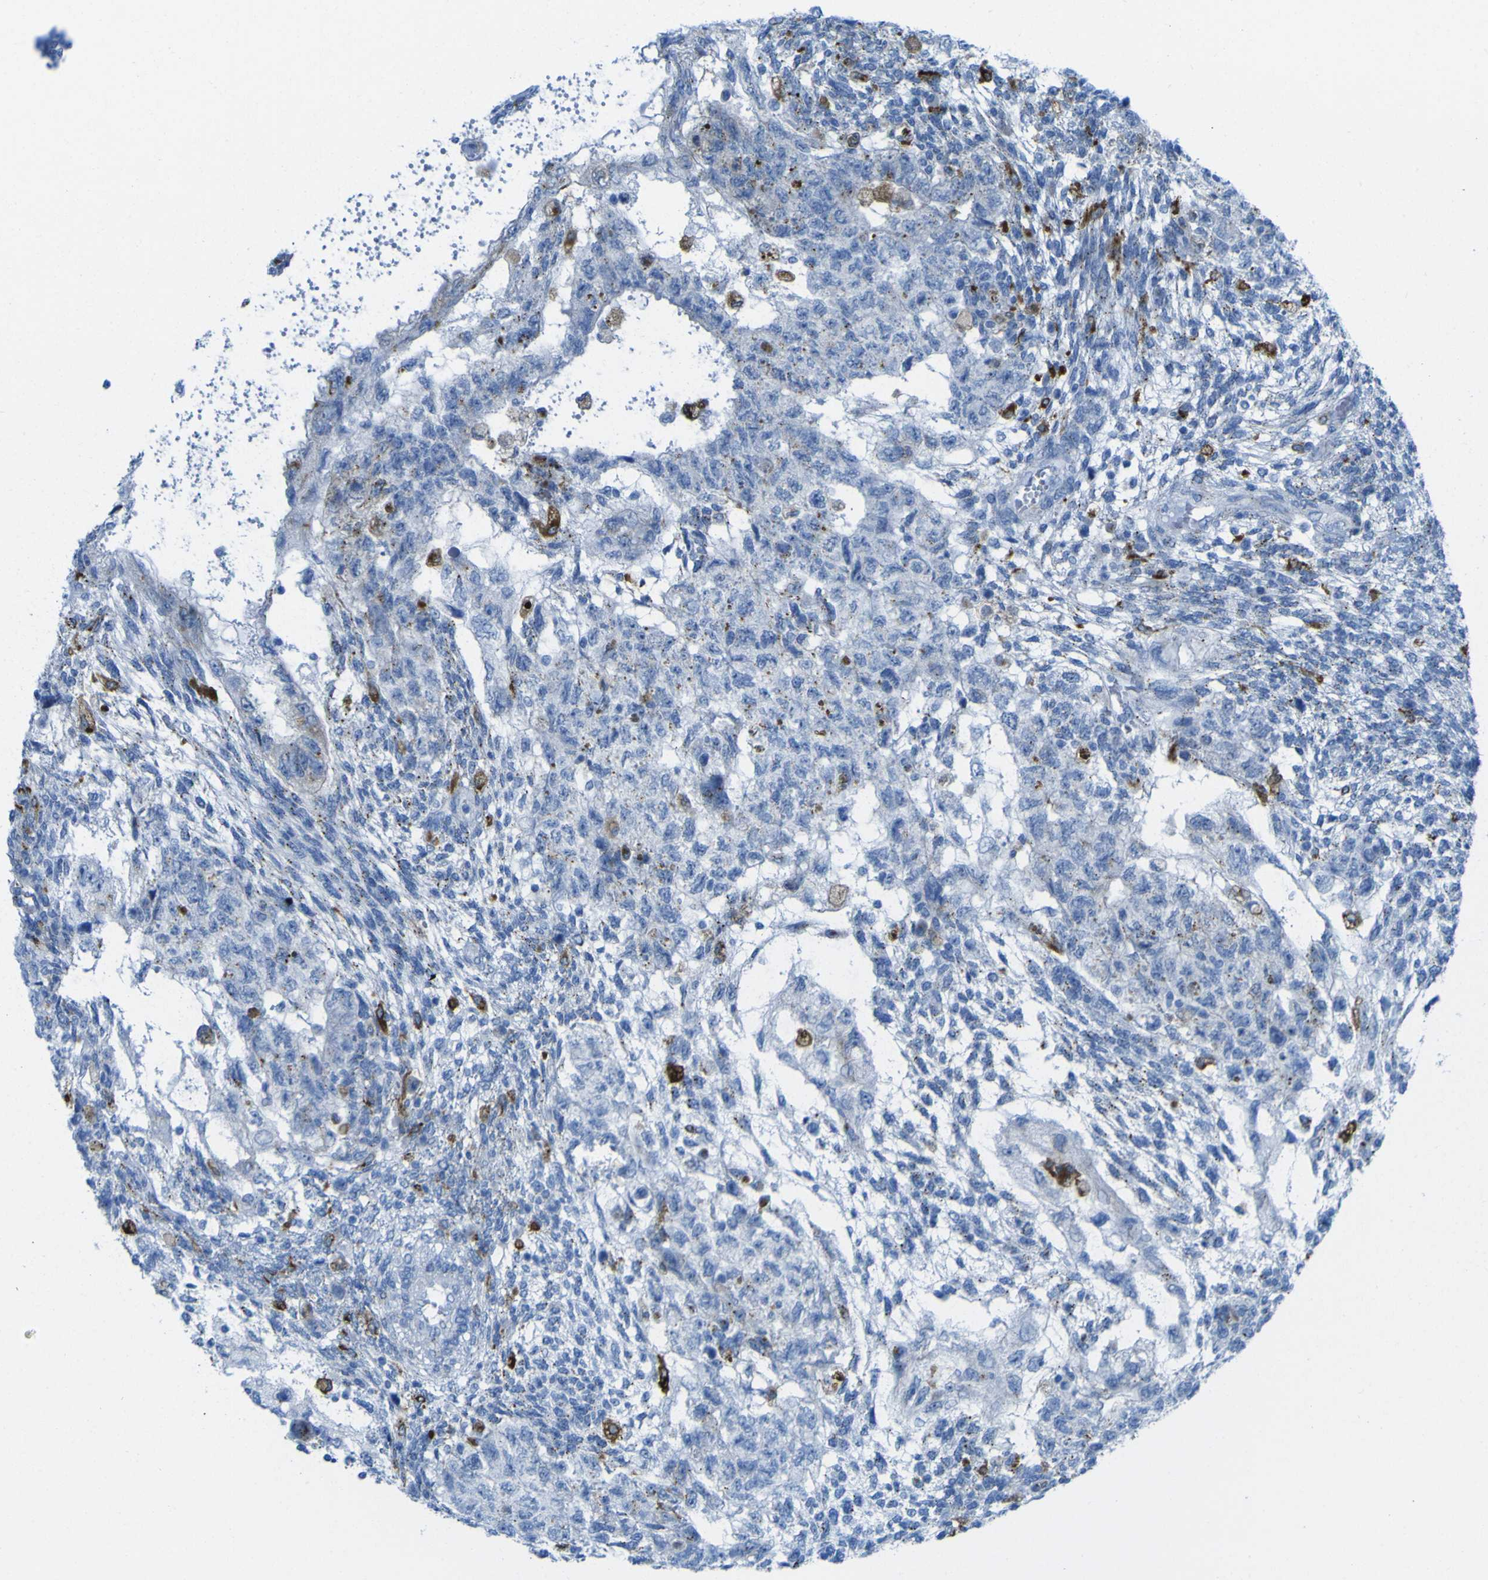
{"staining": {"intensity": "negative", "quantity": "none", "location": "none"}, "tissue": "testis cancer", "cell_type": "Tumor cells", "image_type": "cancer", "snomed": [{"axis": "morphology", "description": "Normal tissue, NOS"}, {"axis": "morphology", "description": "Carcinoma, Embryonal, NOS"}, {"axis": "topography", "description": "Testis"}], "caption": "There is no significant staining in tumor cells of testis embryonal carcinoma.", "gene": "PLD3", "patient": {"sex": "male", "age": 36}}